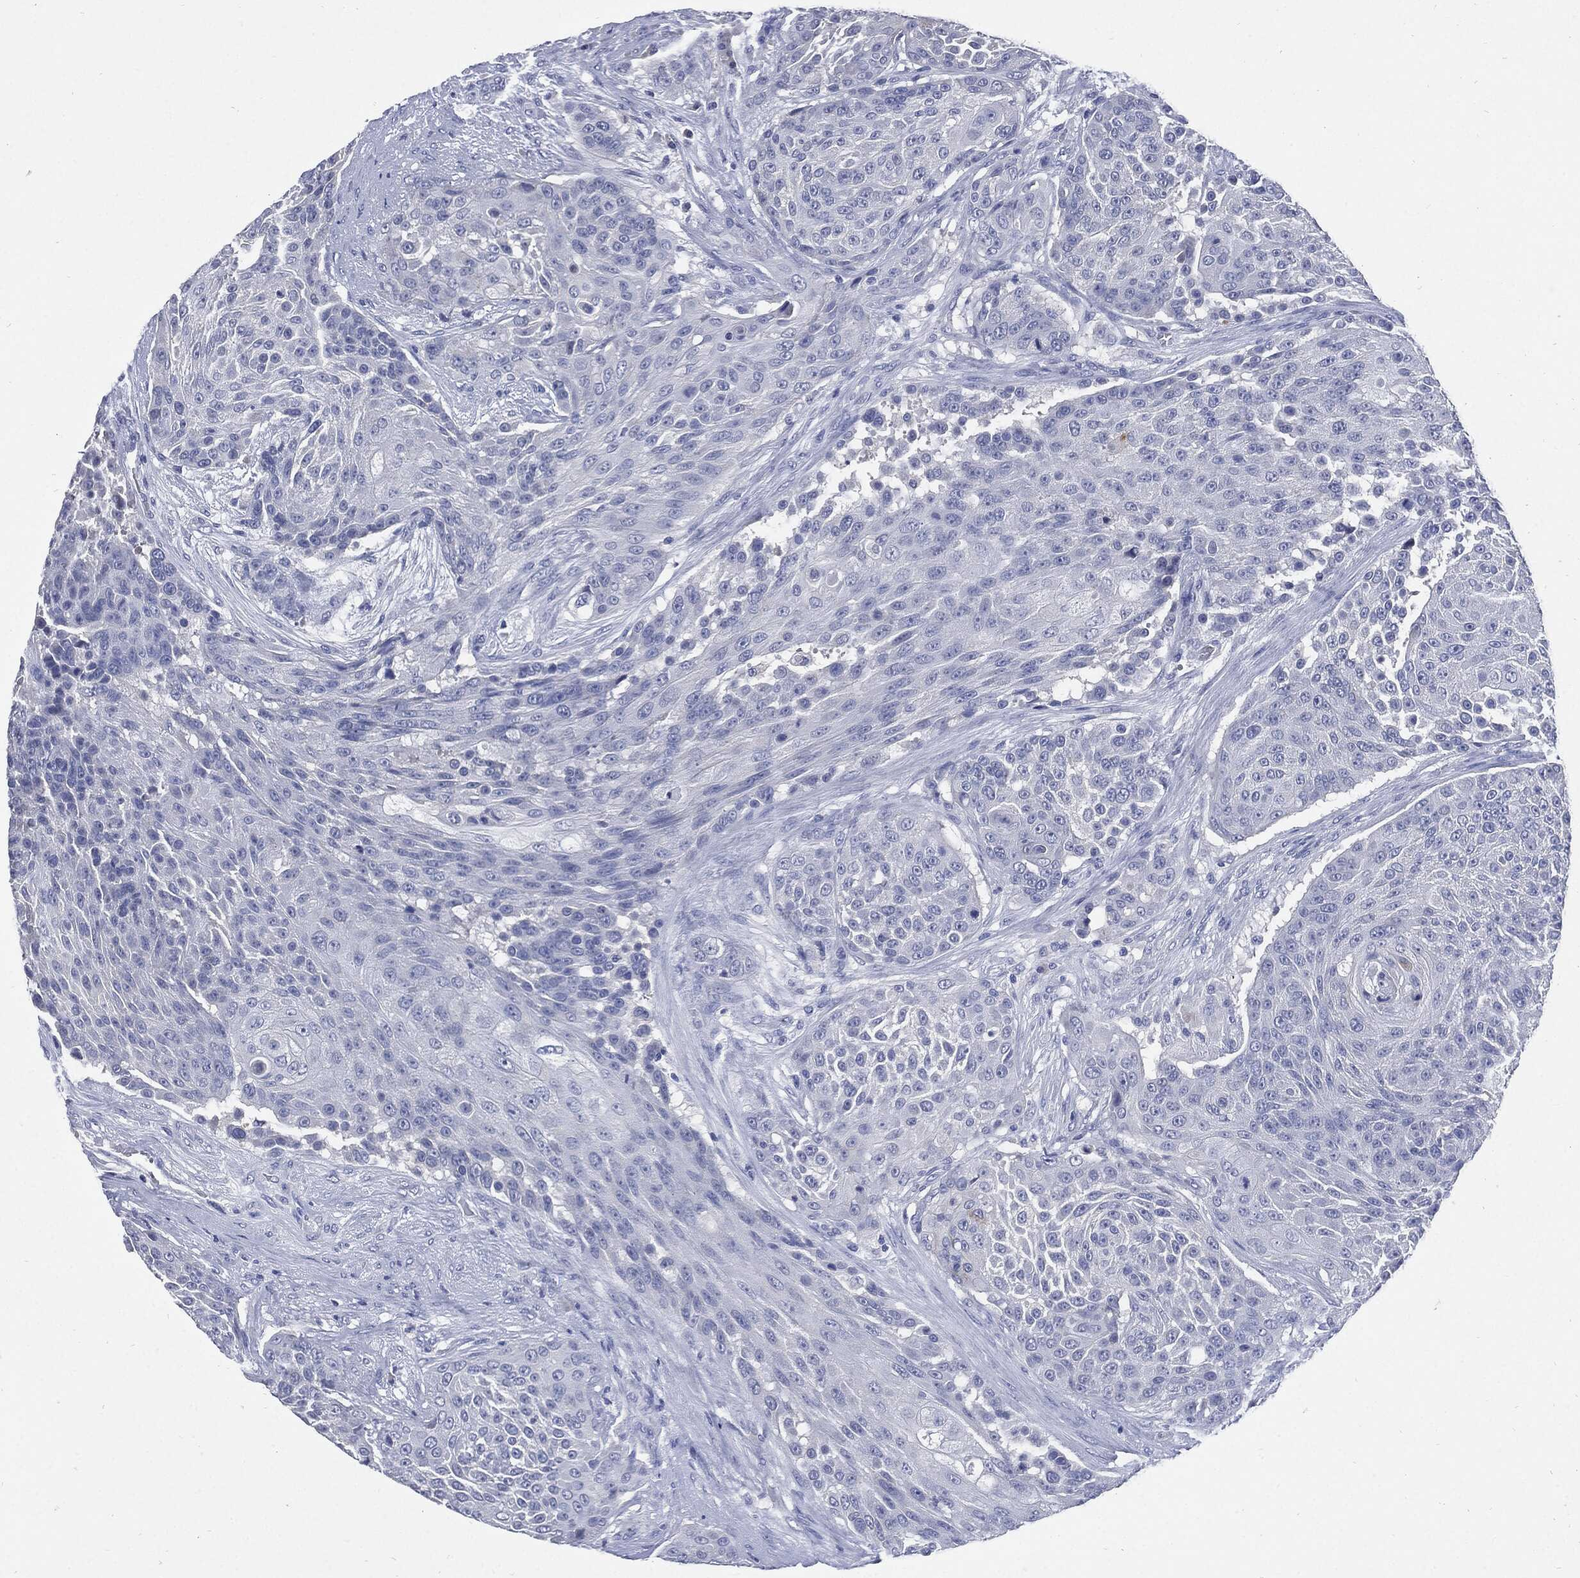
{"staining": {"intensity": "negative", "quantity": "none", "location": "none"}, "tissue": "urothelial cancer", "cell_type": "Tumor cells", "image_type": "cancer", "snomed": [{"axis": "morphology", "description": "Urothelial carcinoma, High grade"}, {"axis": "topography", "description": "Urinary bladder"}], "caption": "Immunohistochemistry of urothelial carcinoma (high-grade) shows no staining in tumor cells. (Brightfield microscopy of DAB IHC at high magnification).", "gene": "CPE", "patient": {"sex": "female", "age": 63}}